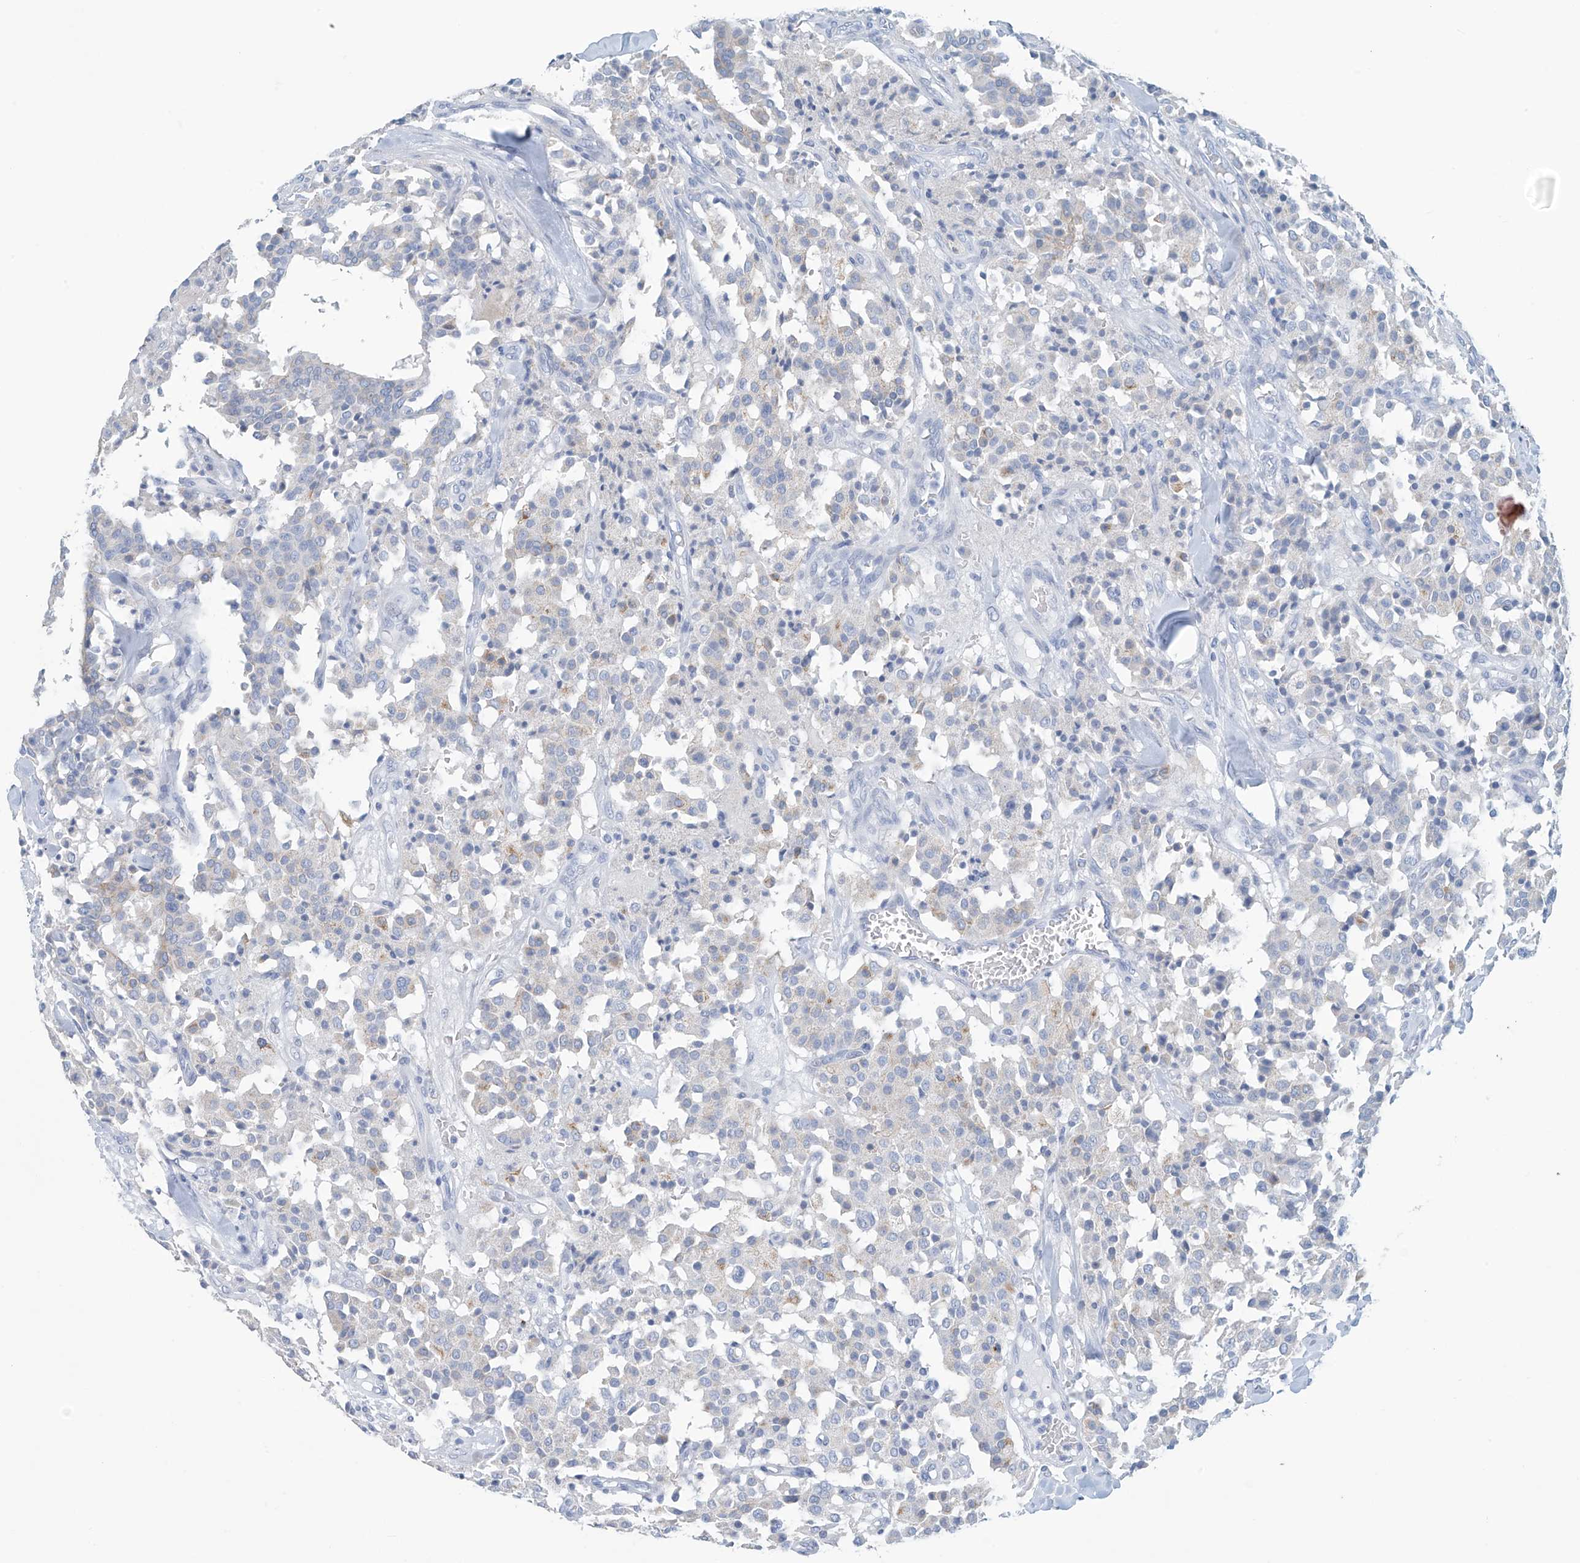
{"staining": {"intensity": "negative", "quantity": "none", "location": "none"}, "tissue": "carcinoid", "cell_type": "Tumor cells", "image_type": "cancer", "snomed": [{"axis": "morphology", "description": "Carcinoid, malignant, NOS"}, {"axis": "topography", "description": "Lung"}], "caption": "Micrograph shows no significant protein positivity in tumor cells of carcinoid (malignant). The staining is performed using DAB (3,3'-diaminobenzidine) brown chromogen with nuclei counter-stained in using hematoxylin.", "gene": "DSP", "patient": {"sex": "male", "age": 30}}